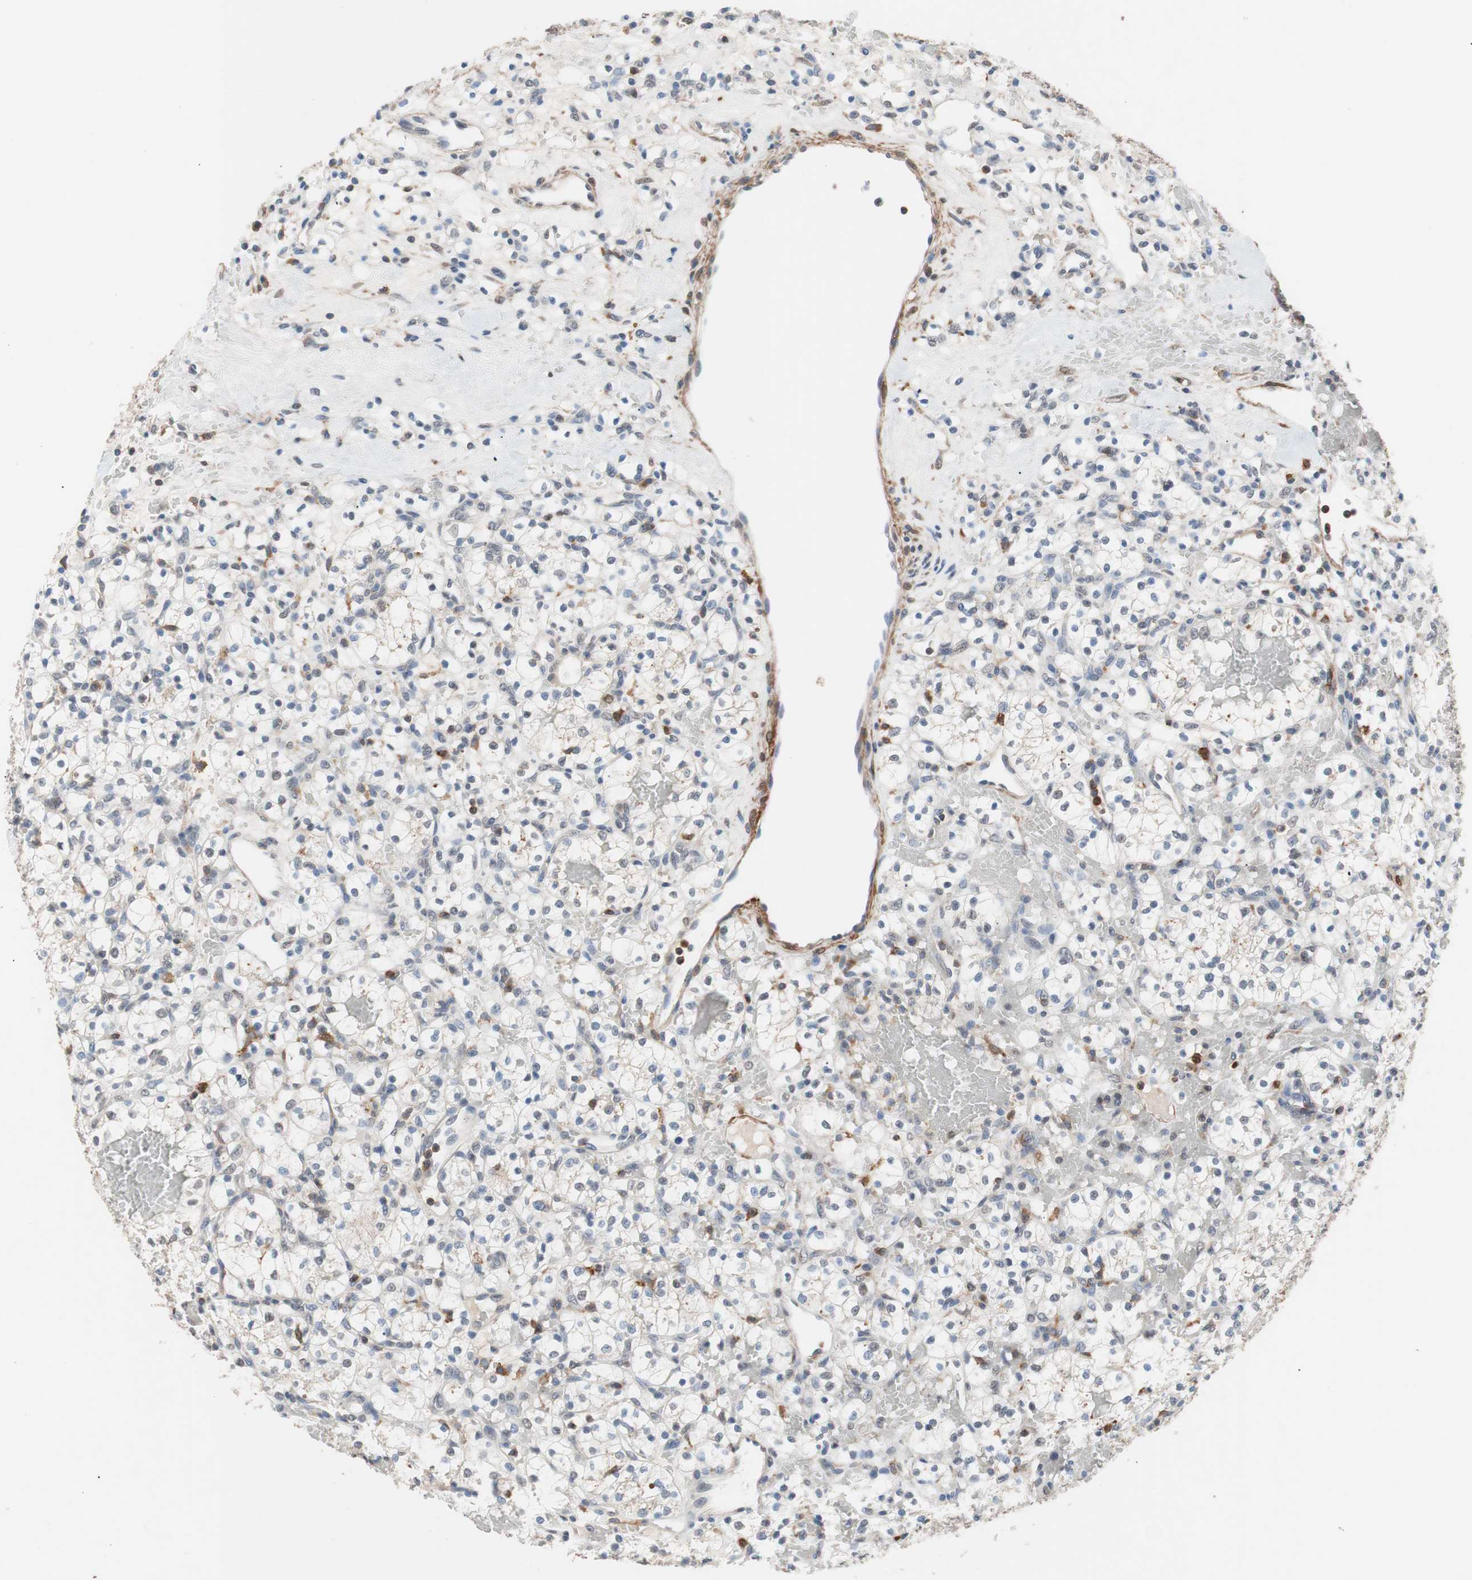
{"staining": {"intensity": "weak", "quantity": "<25%", "location": "cytoplasmic/membranous"}, "tissue": "renal cancer", "cell_type": "Tumor cells", "image_type": "cancer", "snomed": [{"axis": "morphology", "description": "Adenocarcinoma, NOS"}, {"axis": "topography", "description": "Kidney"}], "caption": "IHC photomicrograph of neoplastic tissue: human renal cancer (adenocarcinoma) stained with DAB displays no significant protein expression in tumor cells.", "gene": "LITAF", "patient": {"sex": "female", "age": 60}}